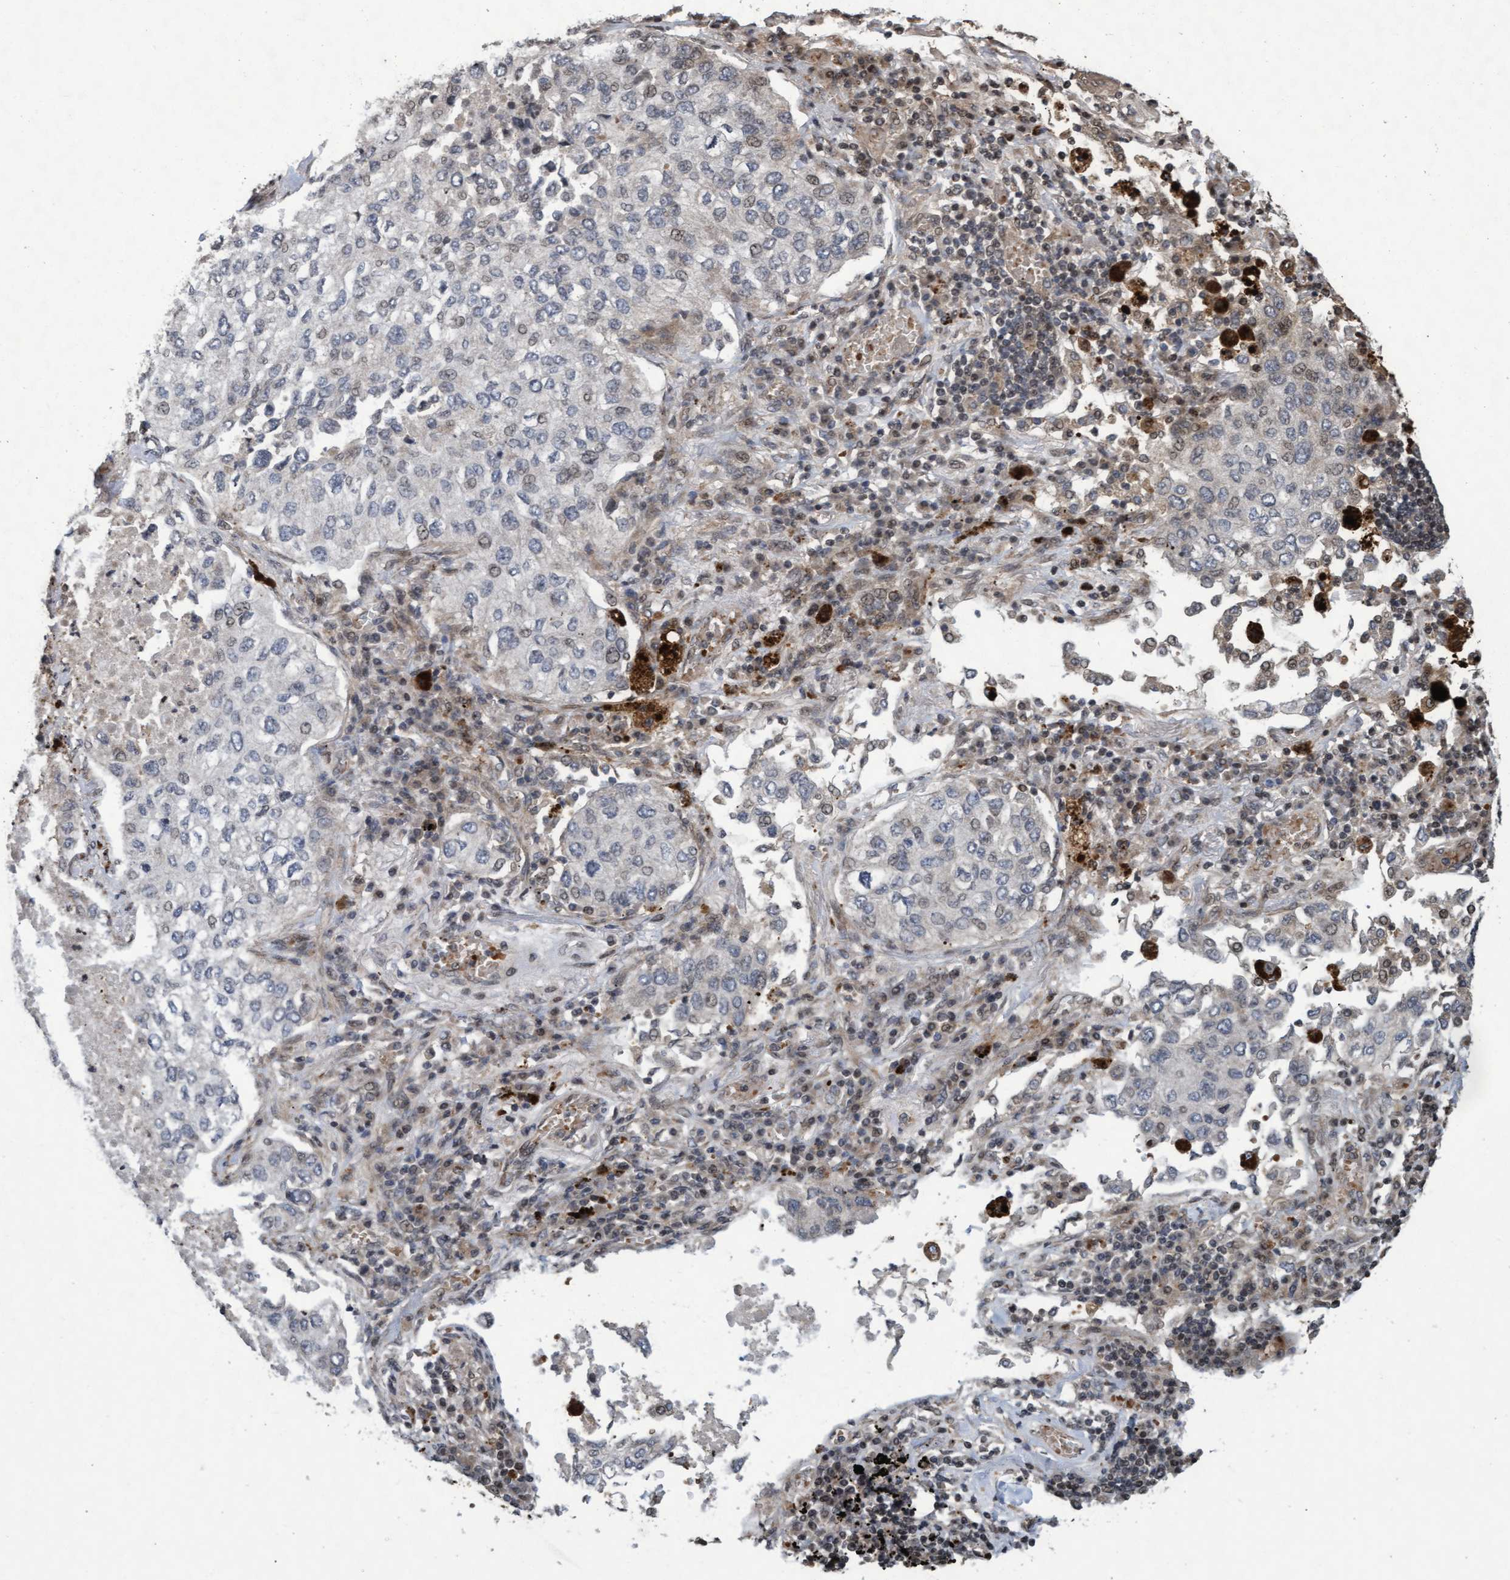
{"staining": {"intensity": "negative", "quantity": "none", "location": "none"}, "tissue": "lung cancer", "cell_type": "Tumor cells", "image_type": "cancer", "snomed": [{"axis": "morphology", "description": "Inflammation, NOS"}, {"axis": "morphology", "description": "Adenocarcinoma, NOS"}, {"axis": "topography", "description": "Lung"}], "caption": "Micrograph shows no protein positivity in tumor cells of lung cancer tissue. (Brightfield microscopy of DAB (3,3'-diaminobenzidine) immunohistochemistry (IHC) at high magnification).", "gene": "KCNC2", "patient": {"sex": "male", "age": 63}}